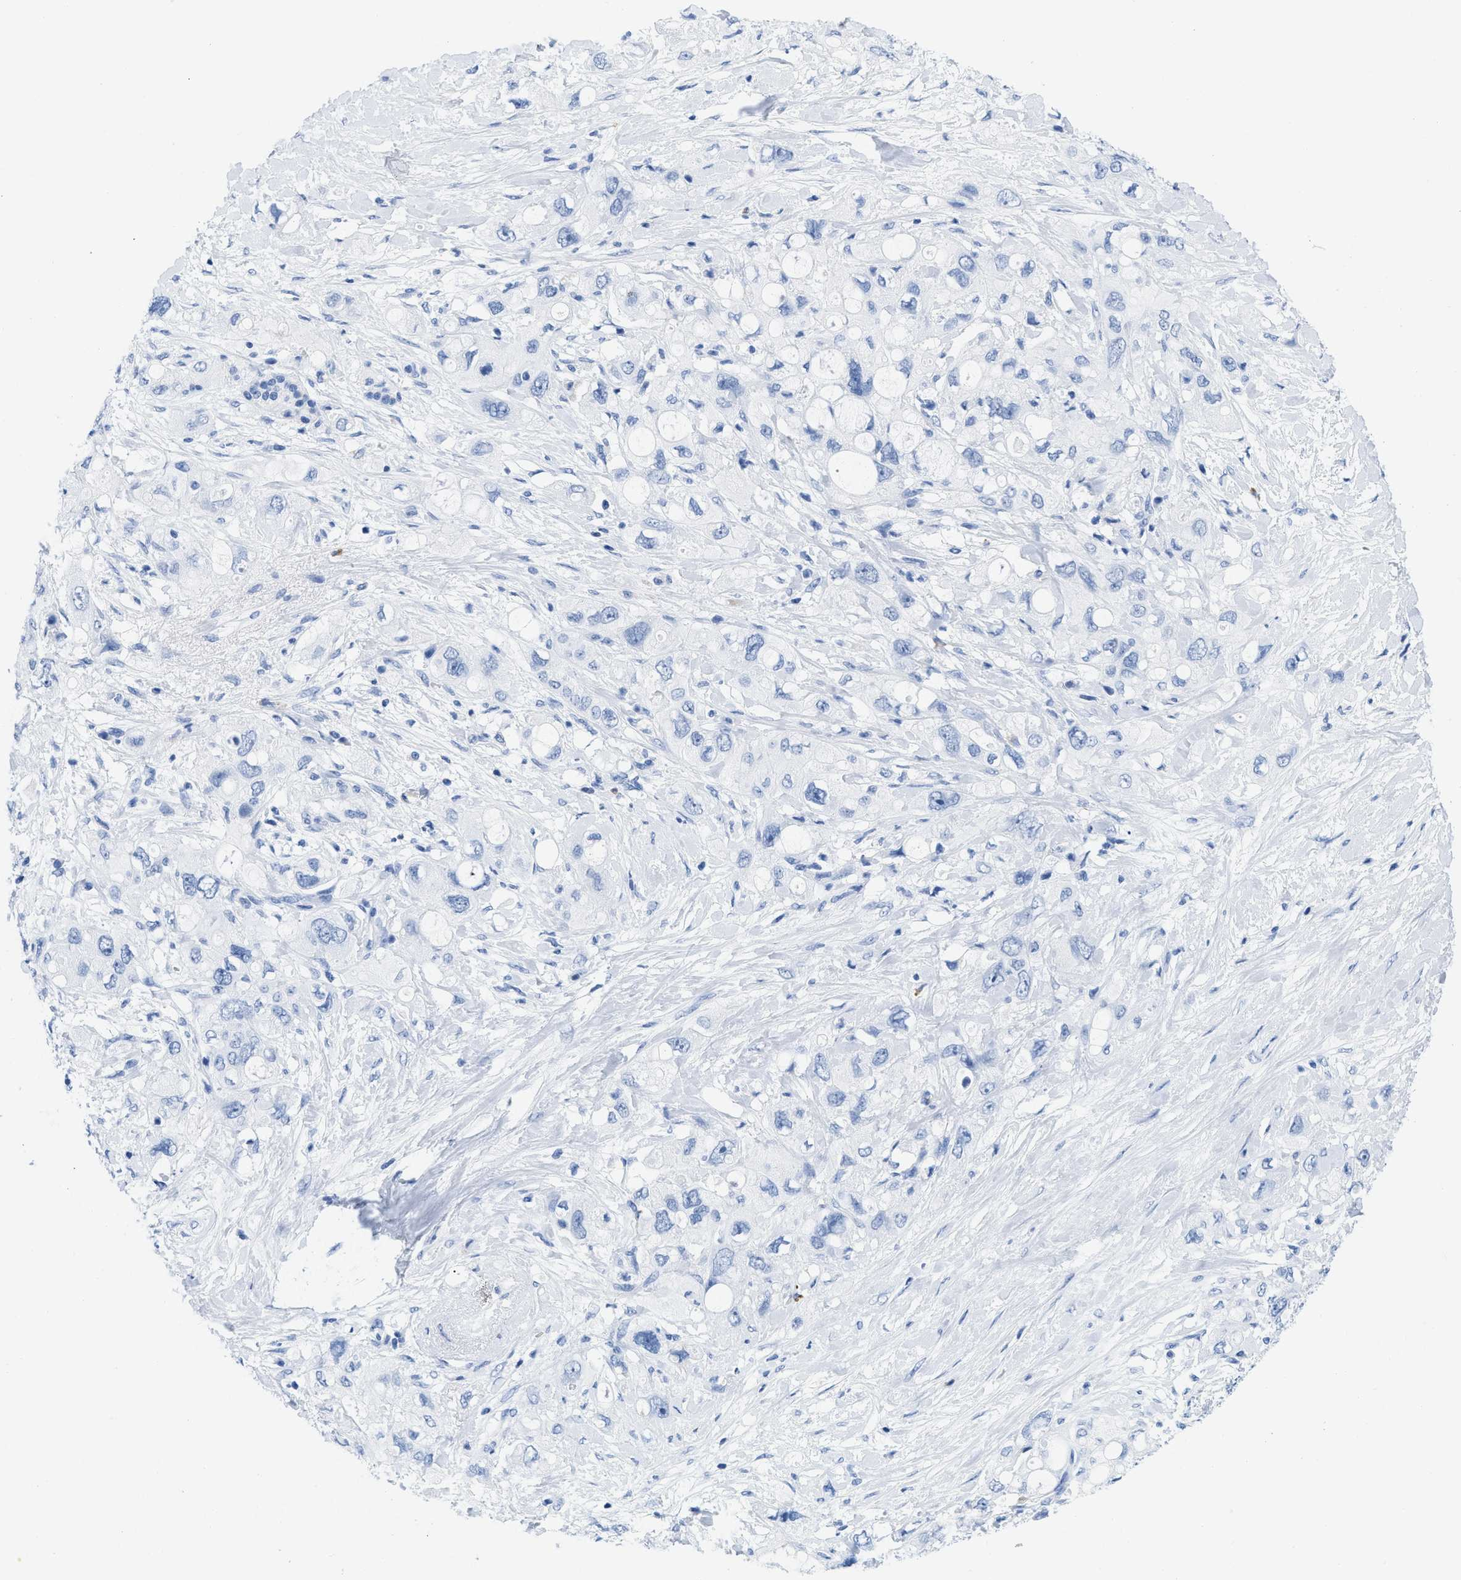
{"staining": {"intensity": "negative", "quantity": "none", "location": "none"}, "tissue": "pancreatic cancer", "cell_type": "Tumor cells", "image_type": "cancer", "snomed": [{"axis": "morphology", "description": "Adenocarcinoma, NOS"}, {"axis": "topography", "description": "Pancreas"}], "caption": "Pancreatic adenocarcinoma stained for a protein using IHC exhibits no staining tumor cells.", "gene": "CR1", "patient": {"sex": "female", "age": 56}}